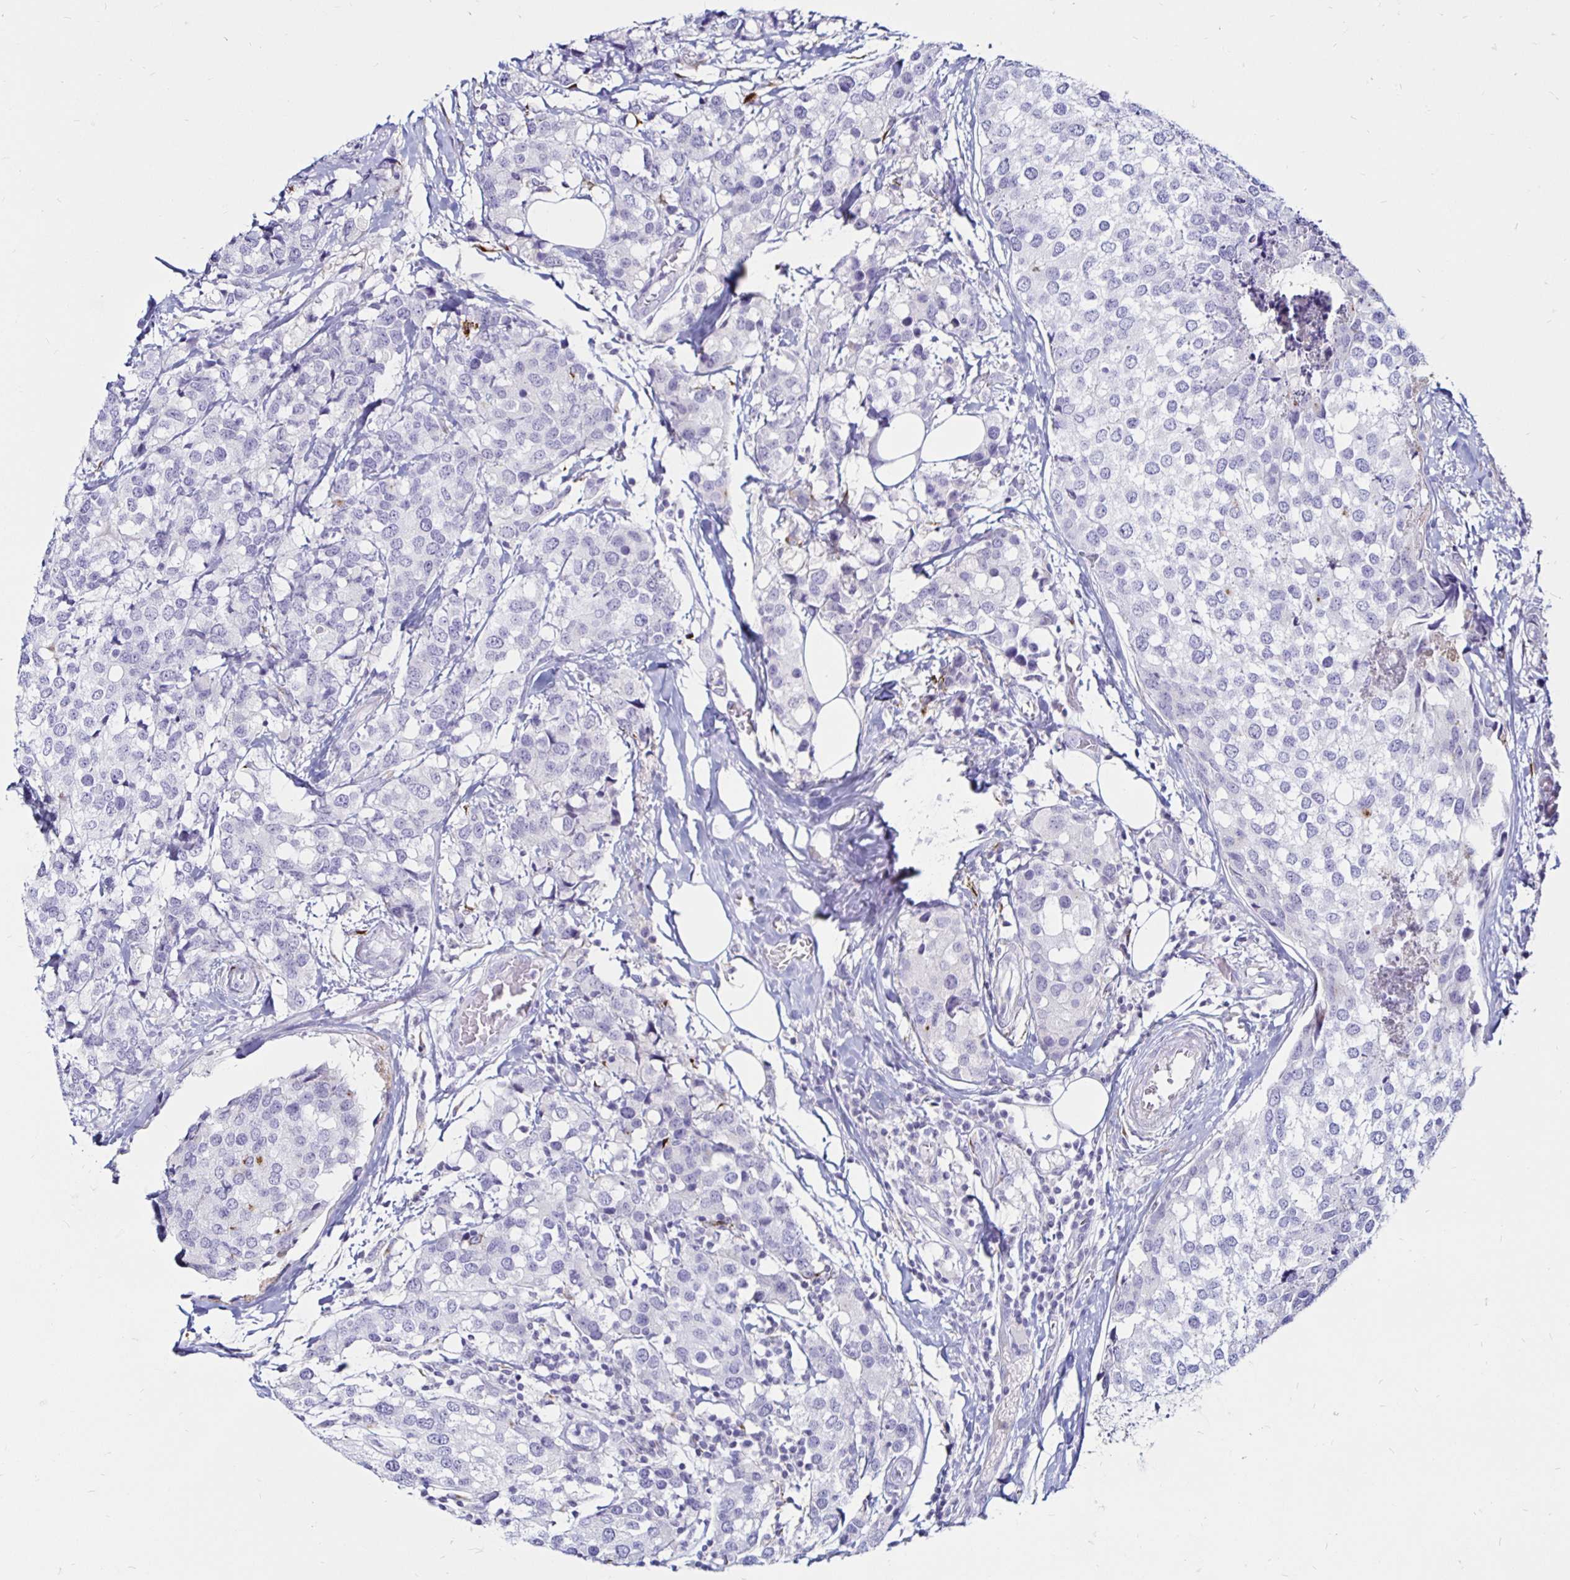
{"staining": {"intensity": "negative", "quantity": "none", "location": "none"}, "tissue": "breast cancer", "cell_type": "Tumor cells", "image_type": "cancer", "snomed": [{"axis": "morphology", "description": "Lobular carcinoma"}, {"axis": "topography", "description": "Breast"}], "caption": "Immunohistochemistry (IHC) micrograph of neoplastic tissue: lobular carcinoma (breast) stained with DAB demonstrates no significant protein staining in tumor cells. The staining is performed using DAB brown chromogen with nuclei counter-stained in using hematoxylin.", "gene": "TIMP1", "patient": {"sex": "female", "age": 59}}